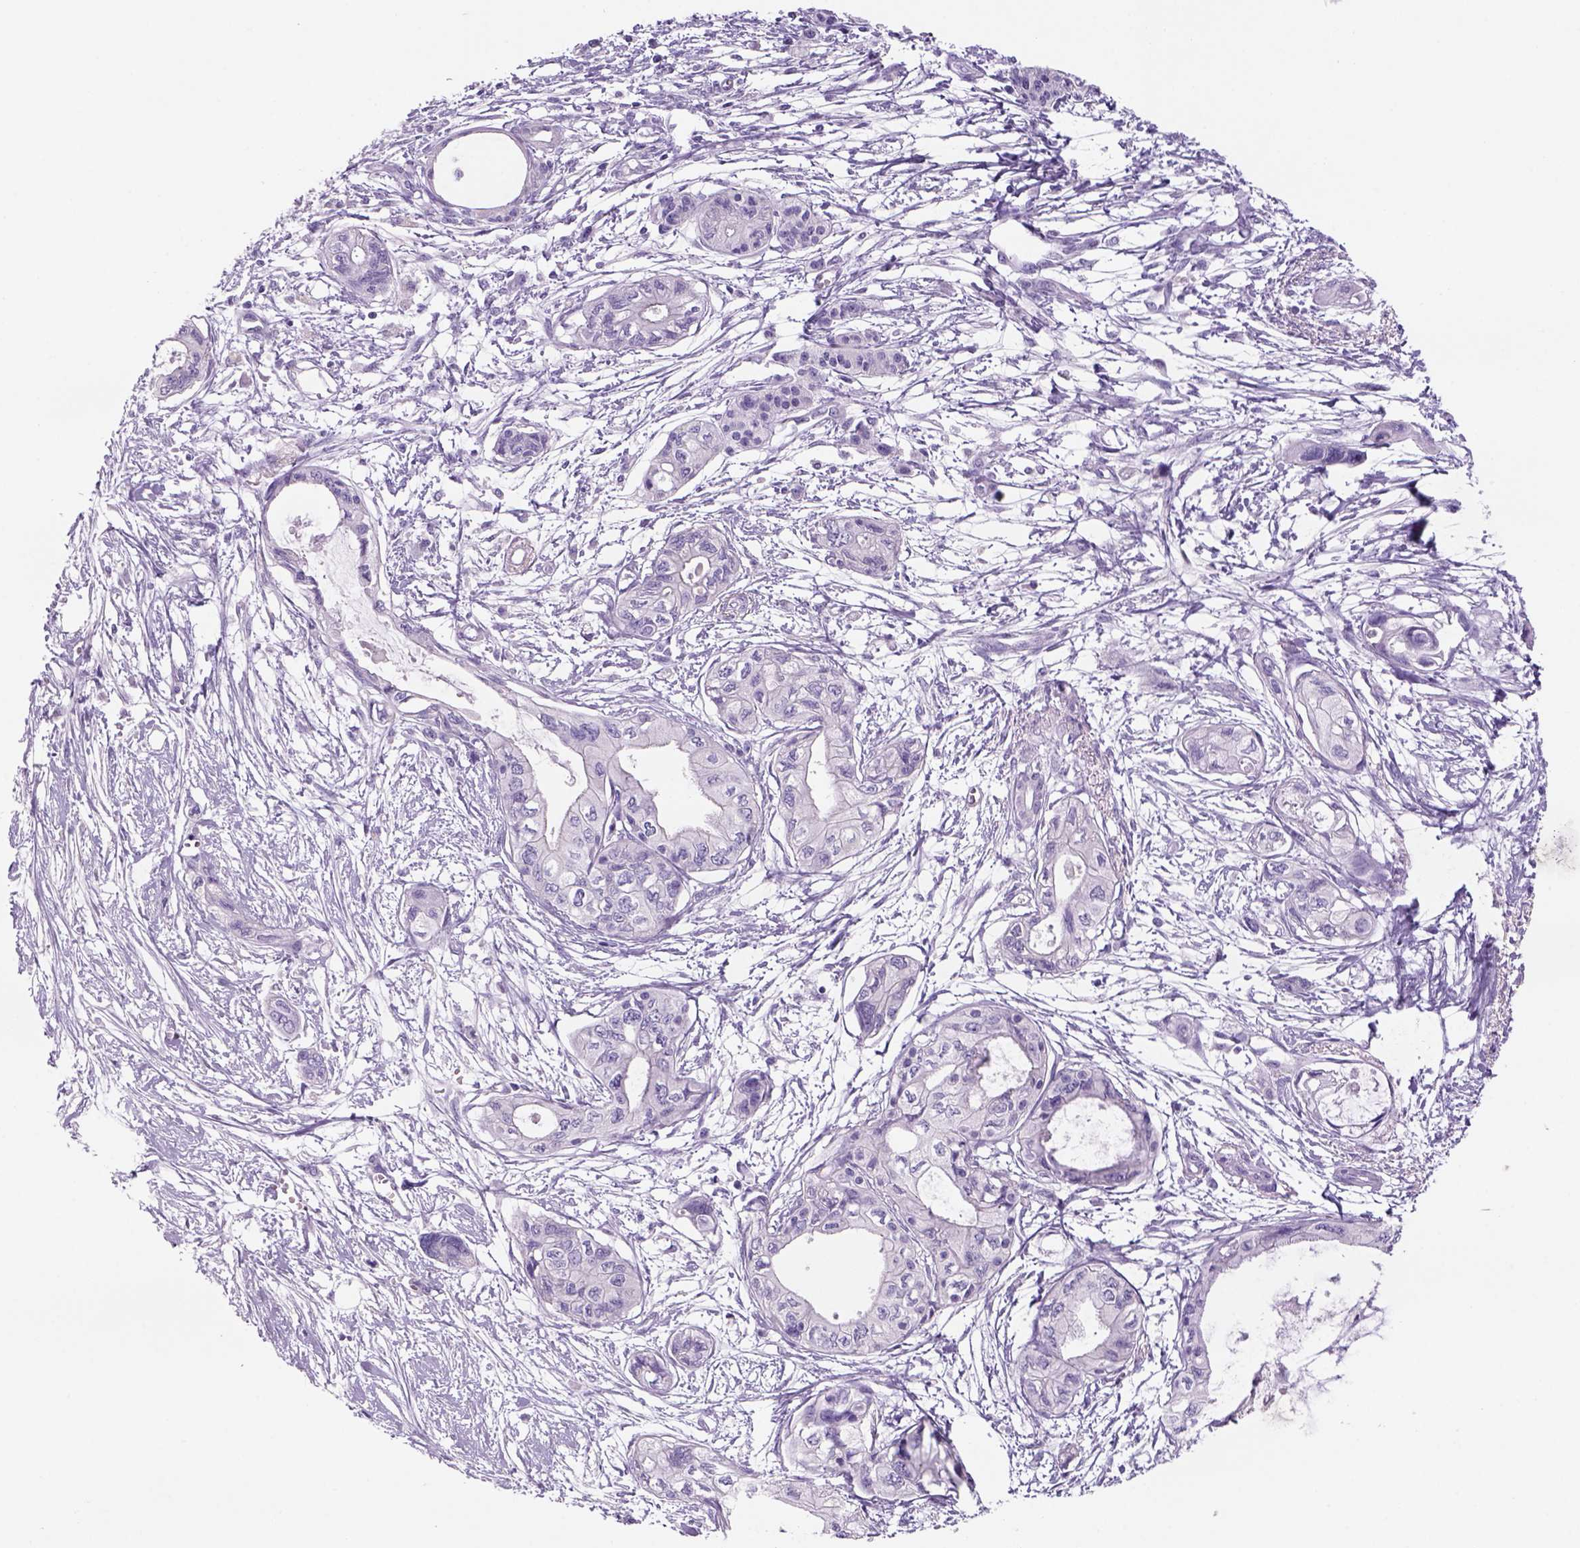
{"staining": {"intensity": "negative", "quantity": "none", "location": "none"}, "tissue": "pancreatic cancer", "cell_type": "Tumor cells", "image_type": "cancer", "snomed": [{"axis": "morphology", "description": "Adenocarcinoma, NOS"}, {"axis": "topography", "description": "Pancreas"}], "caption": "Immunohistochemistry of human adenocarcinoma (pancreatic) reveals no staining in tumor cells.", "gene": "TENM4", "patient": {"sex": "female", "age": 76}}